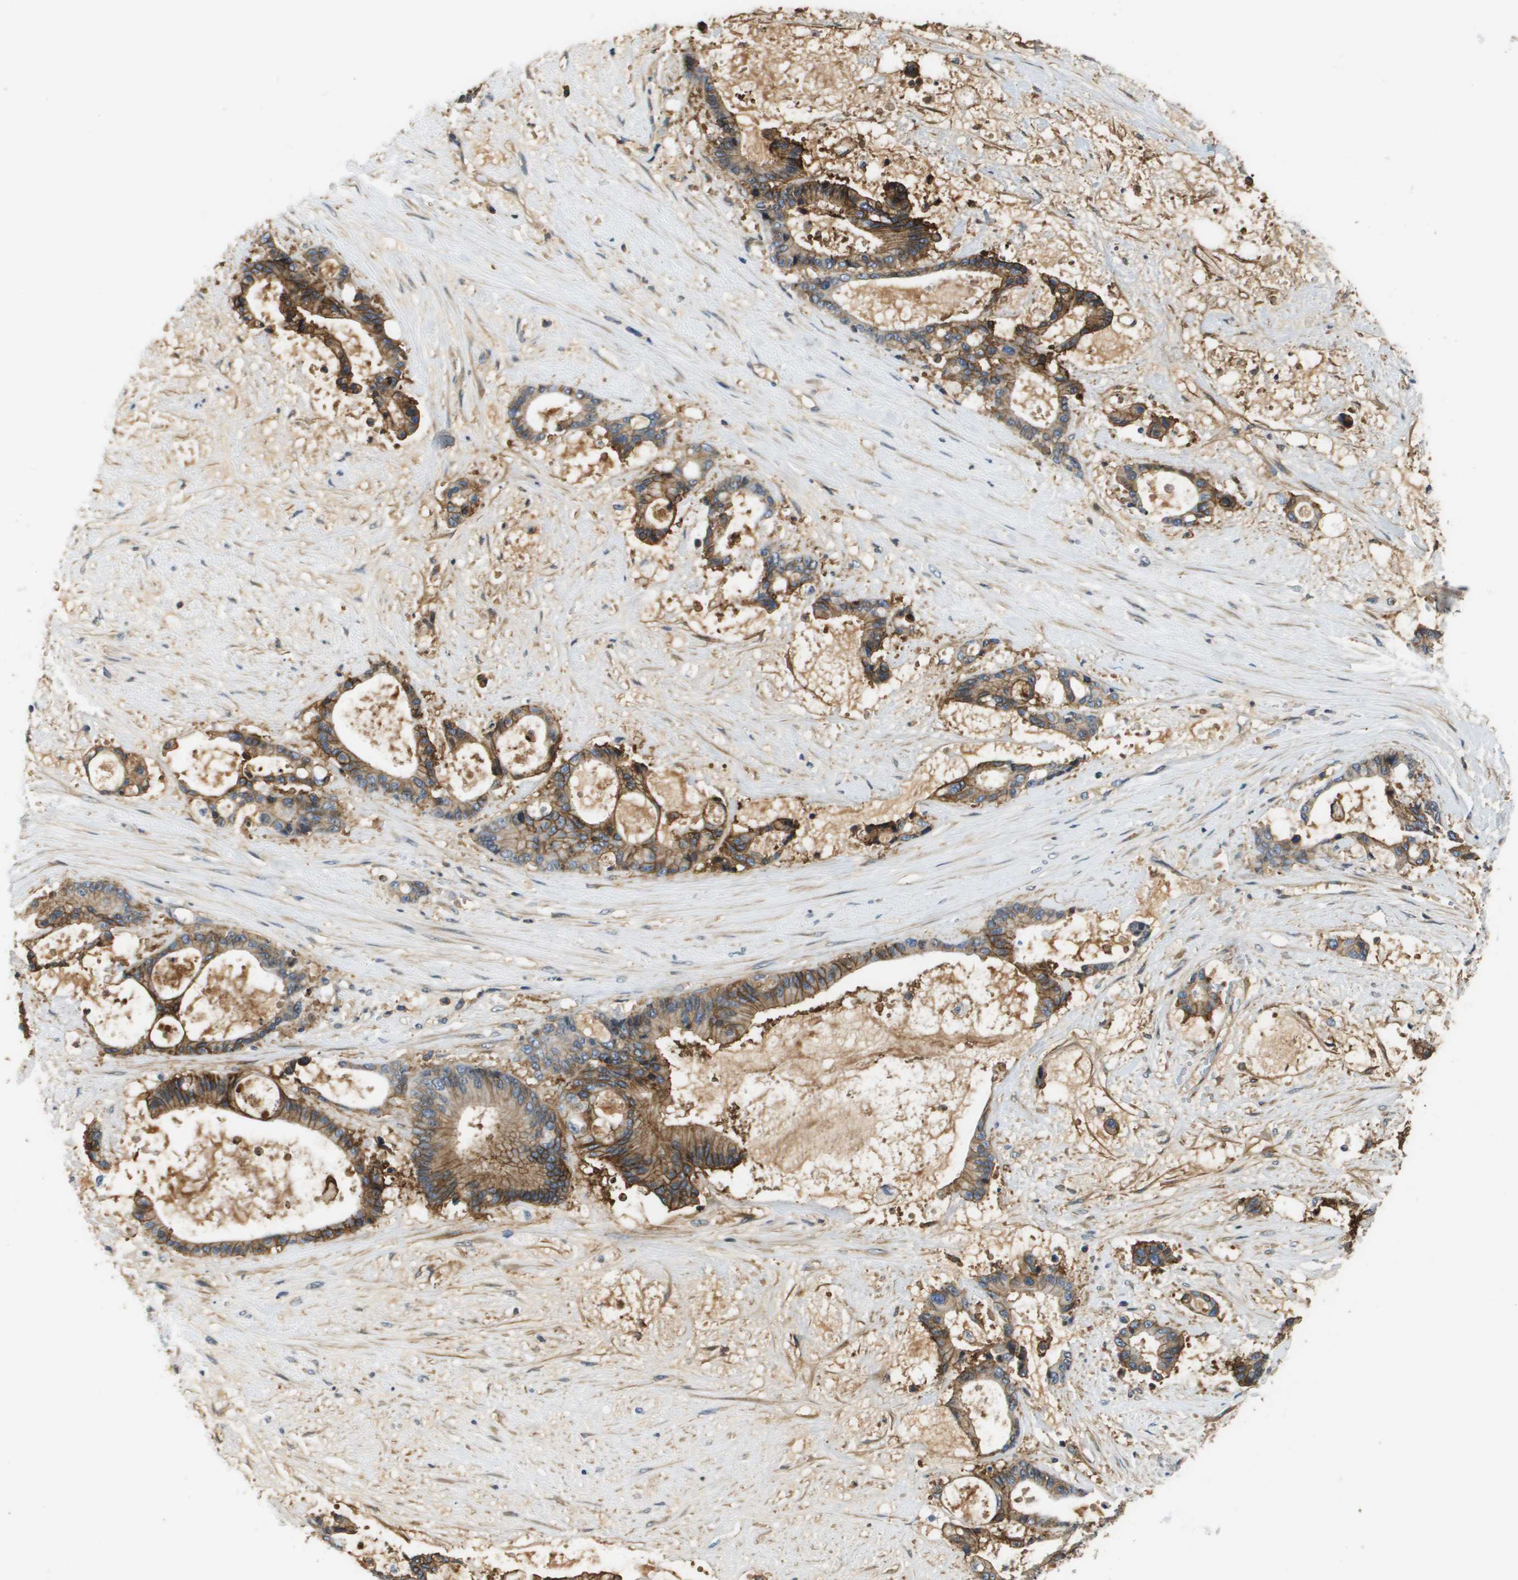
{"staining": {"intensity": "strong", "quantity": ">75%", "location": "cytoplasmic/membranous"}, "tissue": "liver cancer", "cell_type": "Tumor cells", "image_type": "cancer", "snomed": [{"axis": "morphology", "description": "Normal tissue, NOS"}, {"axis": "morphology", "description": "Cholangiocarcinoma"}, {"axis": "topography", "description": "Liver"}, {"axis": "topography", "description": "Peripheral nerve tissue"}], "caption": "This photomicrograph exhibits immunohistochemistry (IHC) staining of cholangiocarcinoma (liver), with high strong cytoplasmic/membranous staining in approximately >75% of tumor cells.", "gene": "SLC16A3", "patient": {"sex": "female", "age": 73}}